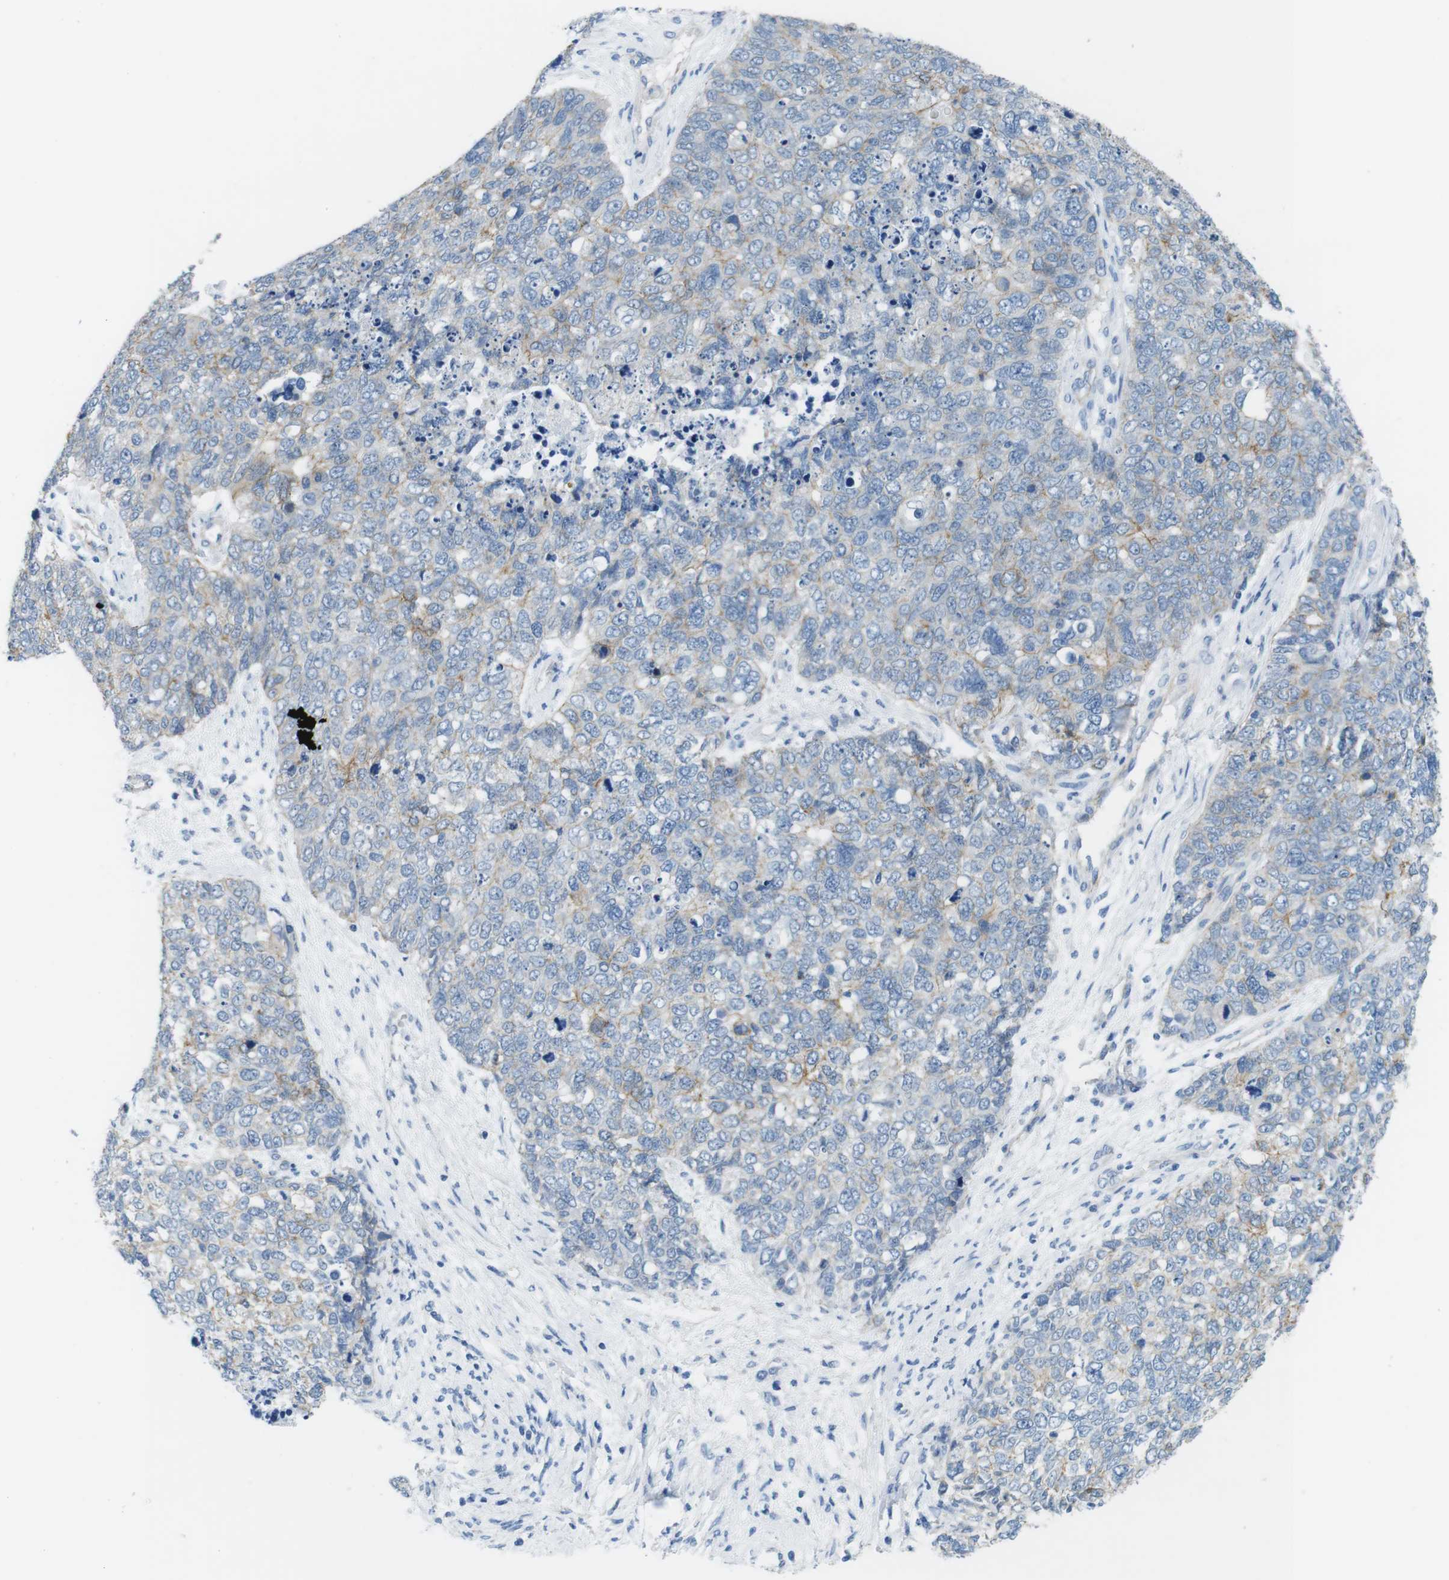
{"staining": {"intensity": "weak", "quantity": "<25%", "location": "cytoplasmic/membranous"}, "tissue": "cervical cancer", "cell_type": "Tumor cells", "image_type": "cancer", "snomed": [{"axis": "morphology", "description": "Squamous cell carcinoma, NOS"}, {"axis": "topography", "description": "Cervix"}], "caption": "This is a micrograph of immunohistochemistry staining of cervical squamous cell carcinoma, which shows no positivity in tumor cells.", "gene": "SLC6A6", "patient": {"sex": "female", "age": 63}}